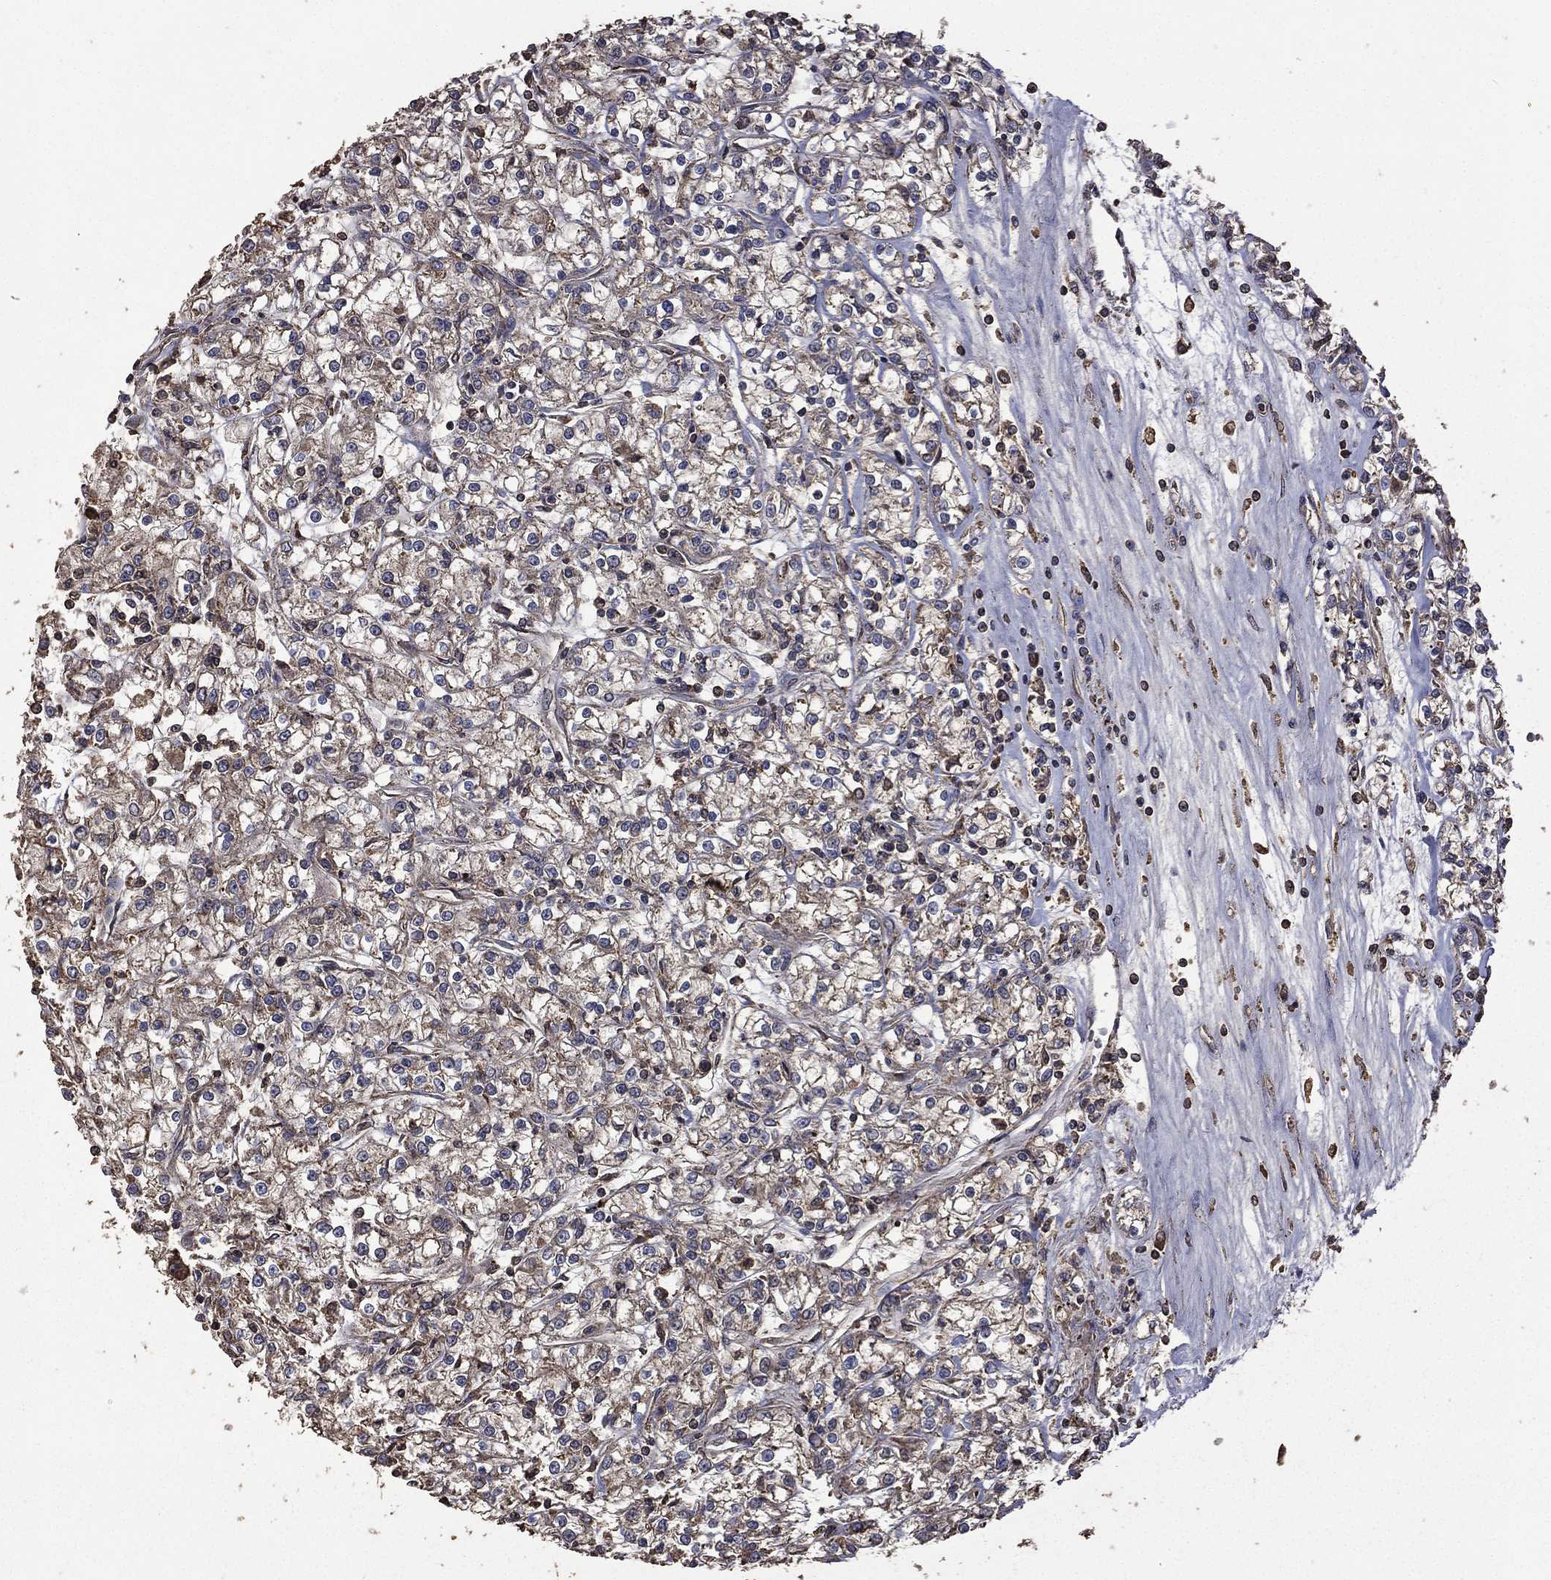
{"staining": {"intensity": "moderate", "quantity": "25%-75%", "location": "cytoplasmic/membranous"}, "tissue": "renal cancer", "cell_type": "Tumor cells", "image_type": "cancer", "snomed": [{"axis": "morphology", "description": "Adenocarcinoma, NOS"}, {"axis": "topography", "description": "Kidney"}], "caption": "Renal adenocarcinoma stained with a brown dye shows moderate cytoplasmic/membranous positive positivity in approximately 25%-75% of tumor cells.", "gene": "METTL27", "patient": {"sex": "female", "age": 59}}